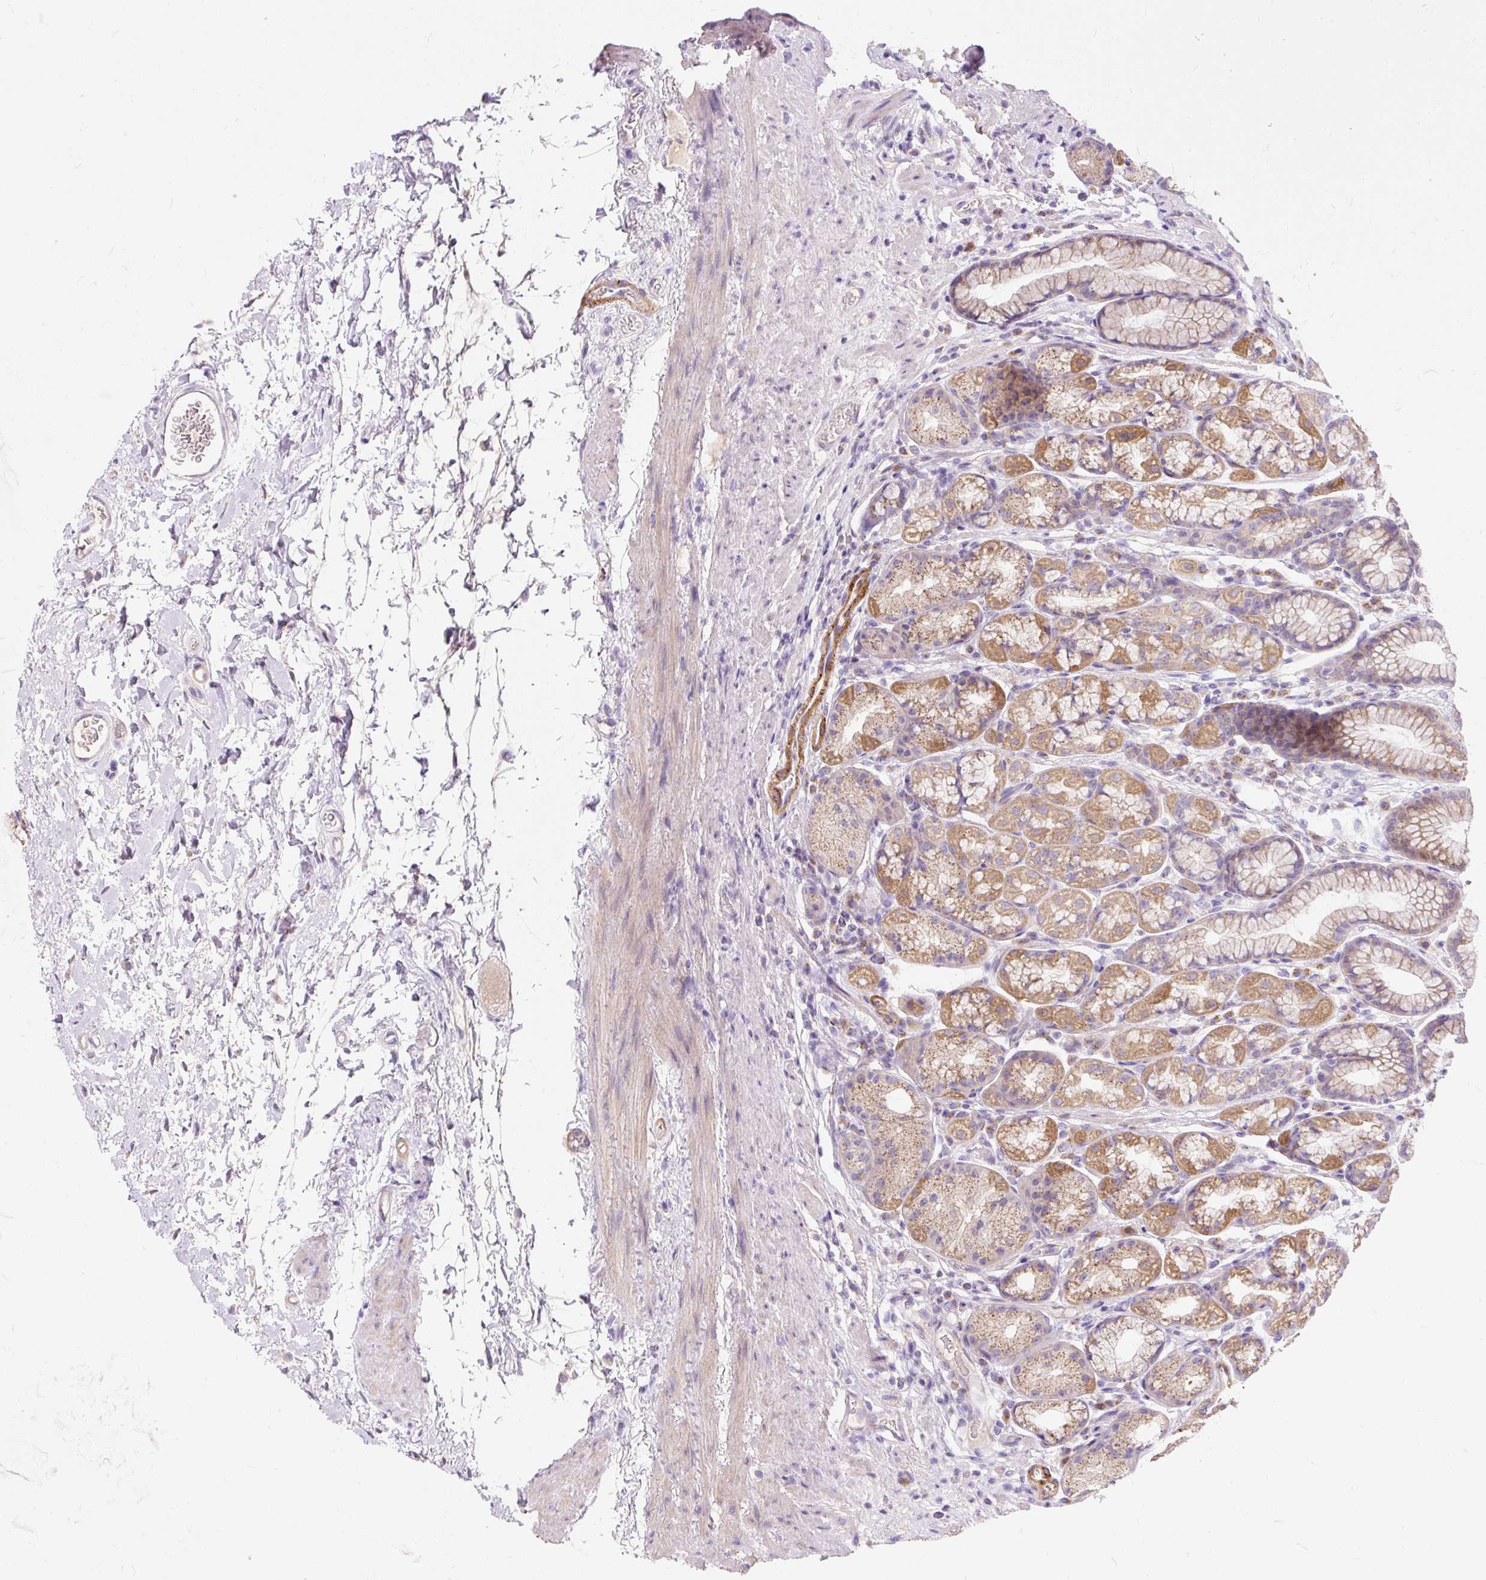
{"staining": {"intensity": "moderate", "quantity": "25%-75%", "location": "cytoplasmic/membranous"}, "tissue": "stomach", "cell_type": "Glandular cells", "image_type": "normal", "snomed": [{"axis": "morphology", "description": "Normal tissue, NOS"}, {"axis": "topography", "description": "Stomach, lower"}], "caption": "Benign stomach demonstrates moderate cytoplasmic/membranous expression in about 25%-75% of glandular cells Immunohistochemistry stains the protein in brown and the nuclei are stained blue..", "gene": "SUSD5", "patient": {"sex": "male", "age": 67}}